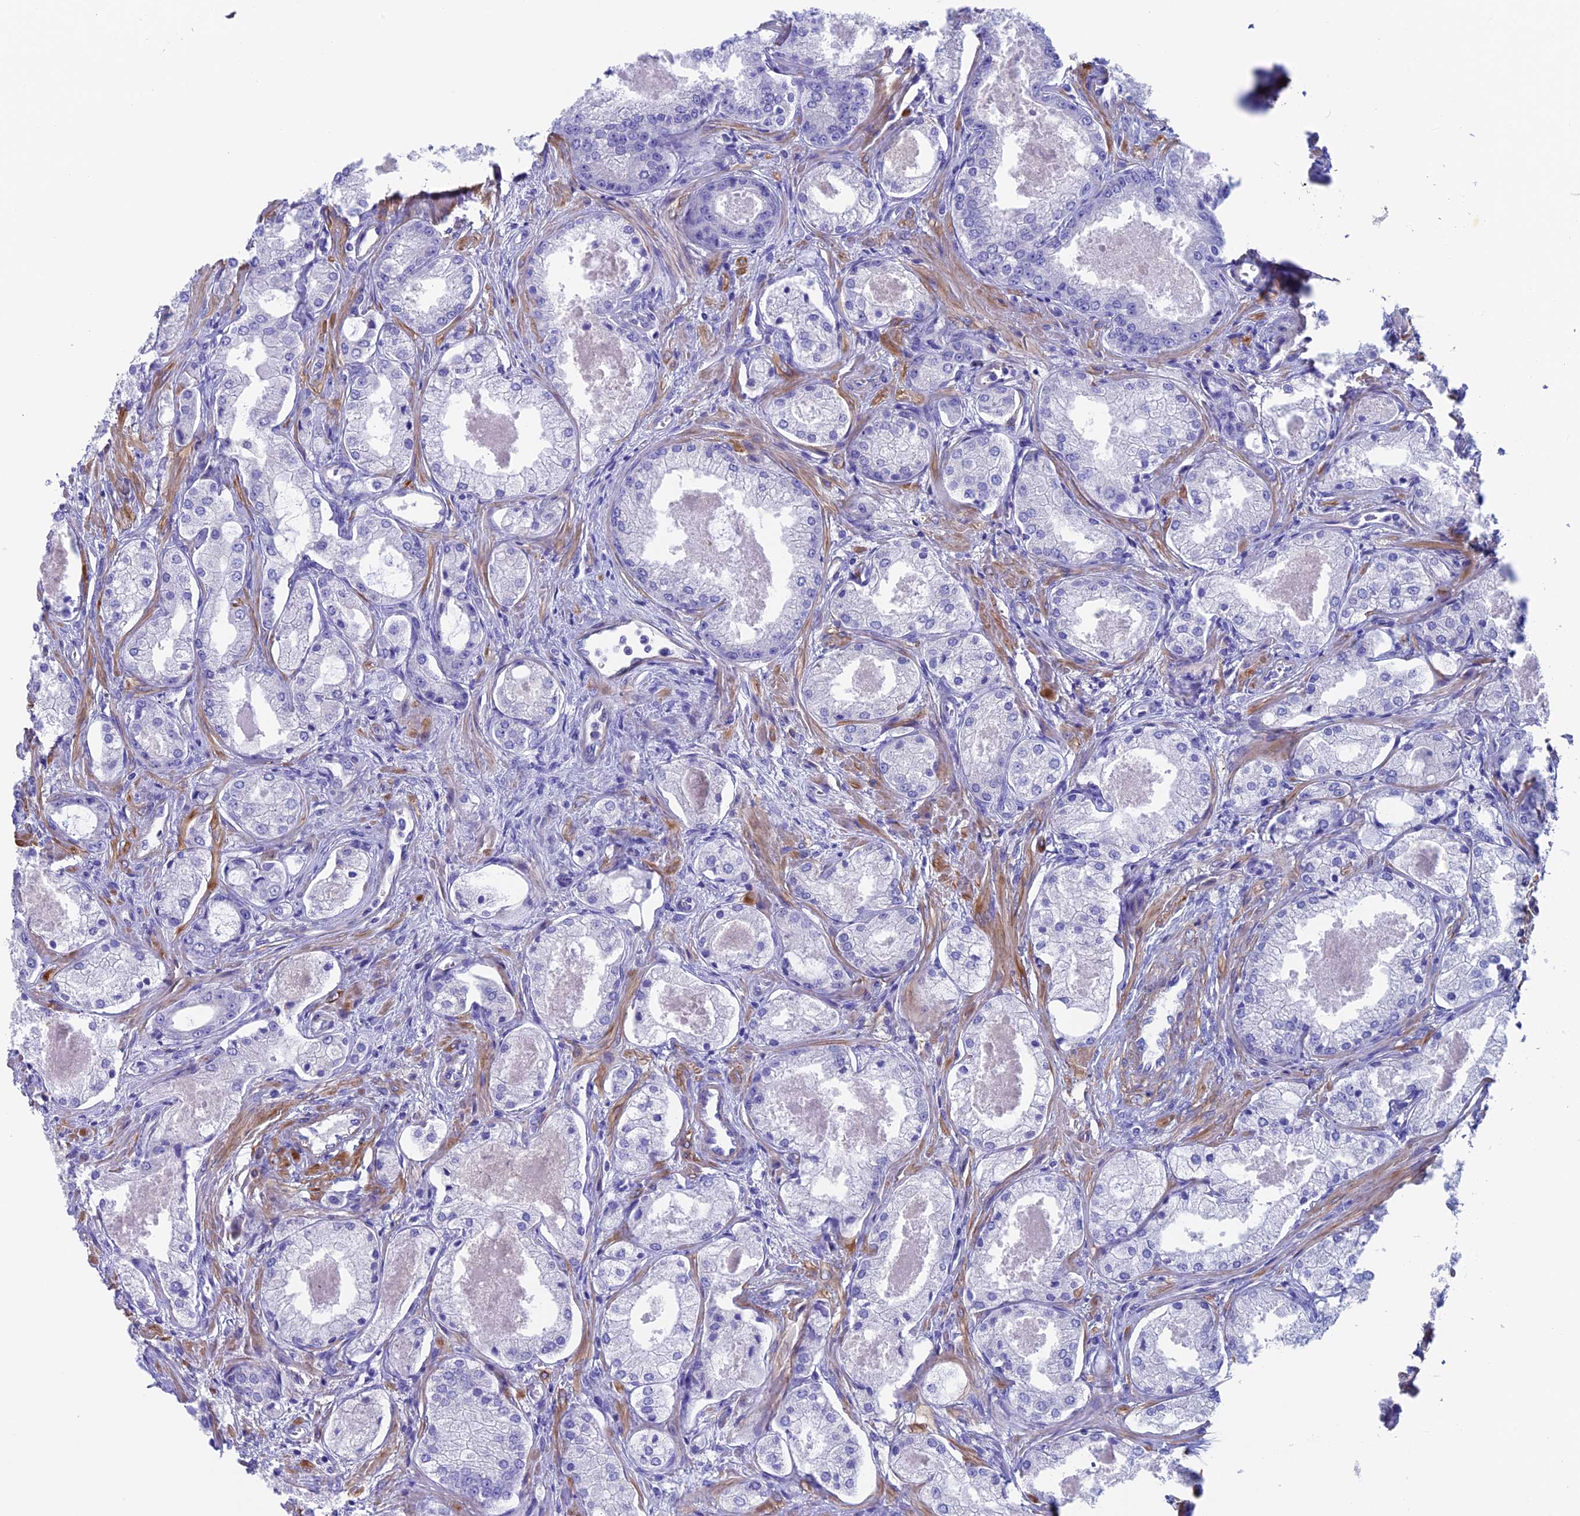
{"staining": {"intensity": "negative", "quantity": "none", "location": "none"}, "tissue": "prostate cancer", "cell_type": "Tumor cells", "image_type": "cancer", "snomed": [{"axis": "morphology", "description": "Adenocarcinoma, Low grade"}, {"axis": "topography", "description": "Prostate"}], "caption": "Immunohistochemistry of prostate cancer (adenocarcinoma (low-grade)) displays no staining in tumor cells.", "gene": "ADH7", "patient": {"sex": "male", "age": 68}}